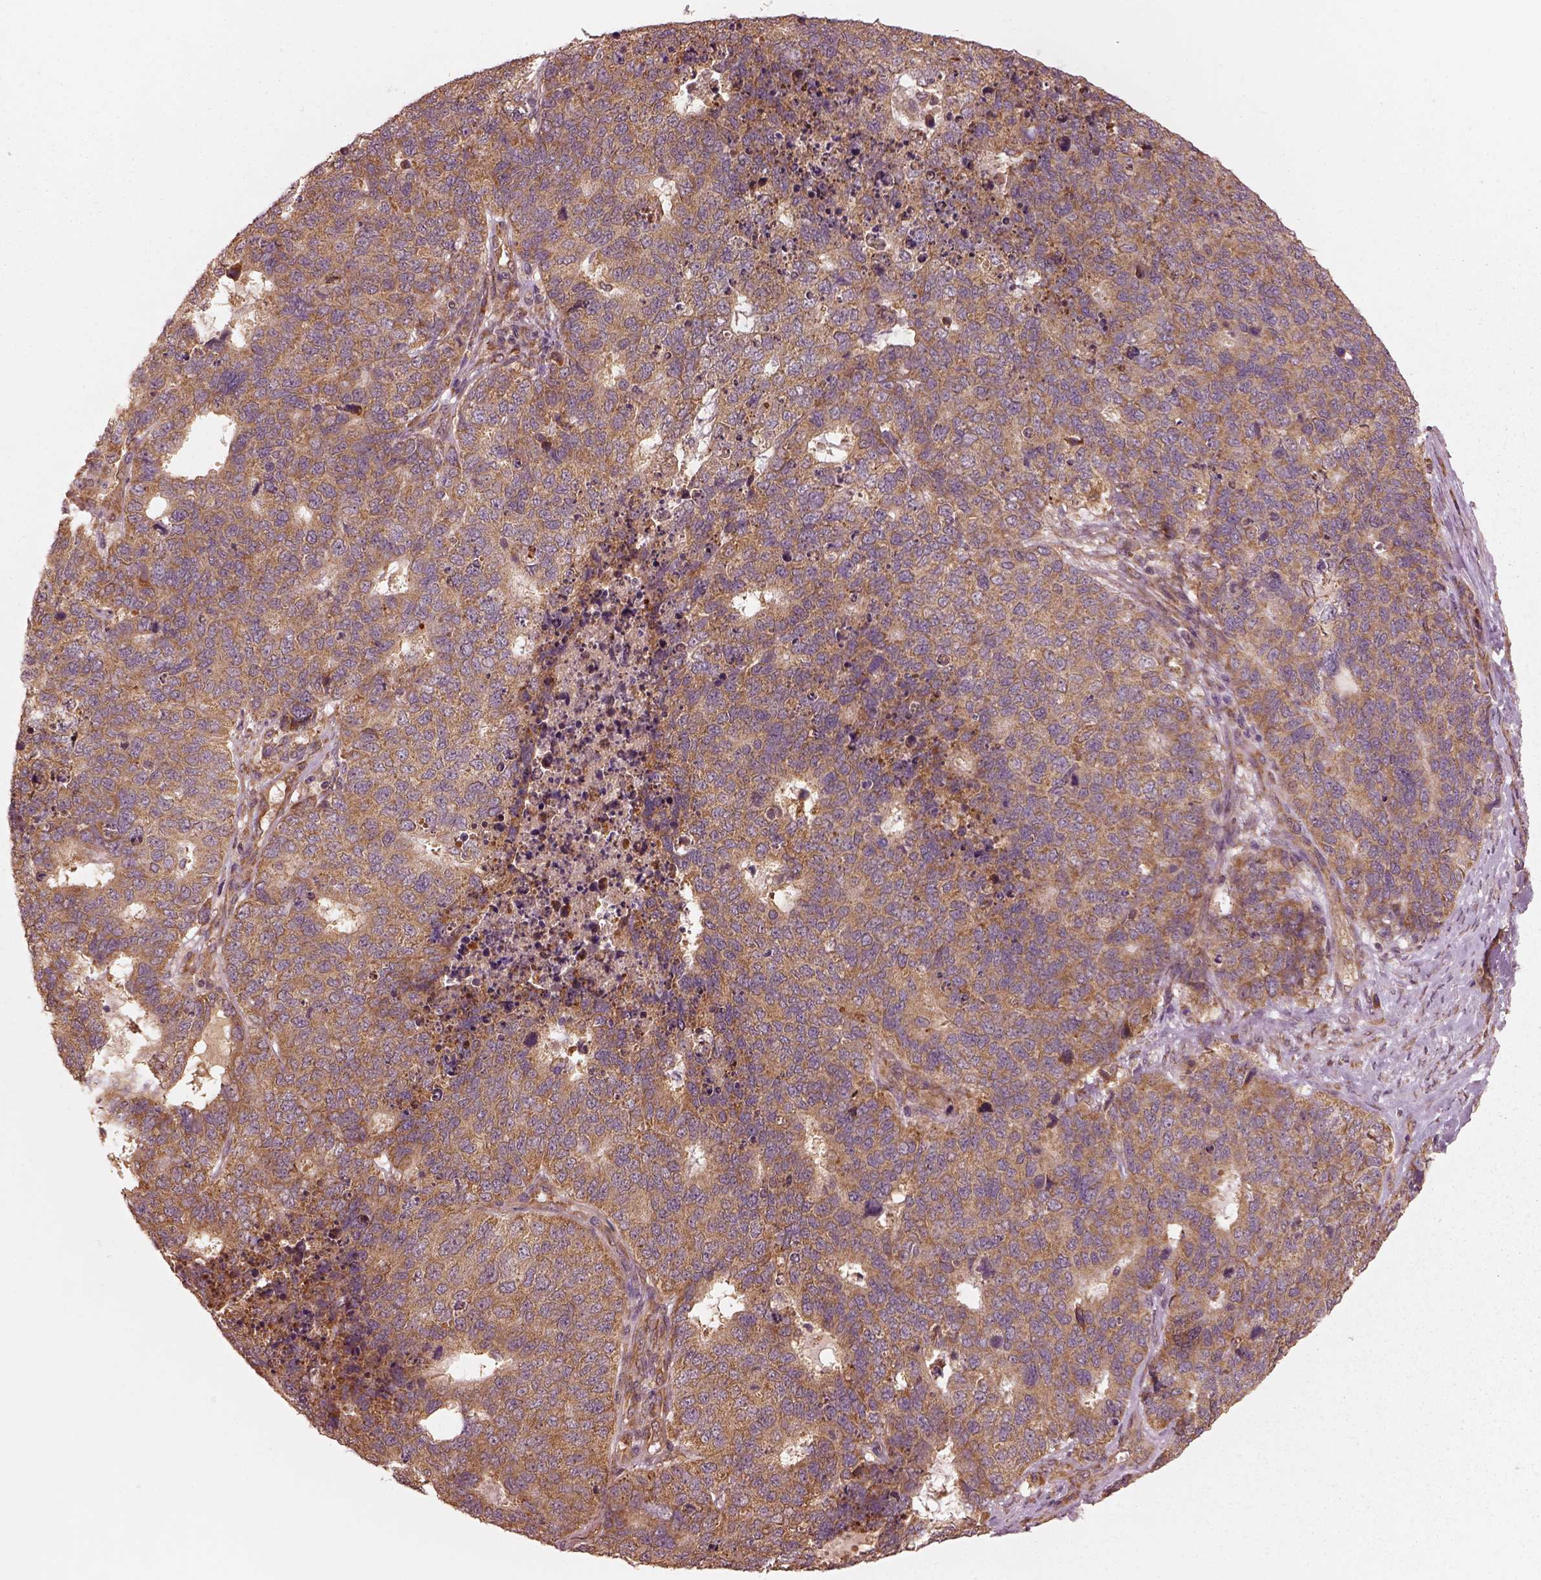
{"staining": {"intensity": "moderate", "quantity": ">75%", "location": "cytoplasmic/membranous"}, "tissue": "cervical cancer", "cell_type": "Tumor cells", "image_type": "cancer", "snomed": [{"axis": "morphology", "description": "Squamous cell carcinoma, NOS"}, {"axis": "topography", "description": "Cervix"}], "caption": "A brown stain highlights moderate cytoplasmic/membranous positivity of a protein in human squamous cell carcinoma (cervical) tumor cells.", "gene": "RPS5", "patient": {"sex": "female", "age": 63}}